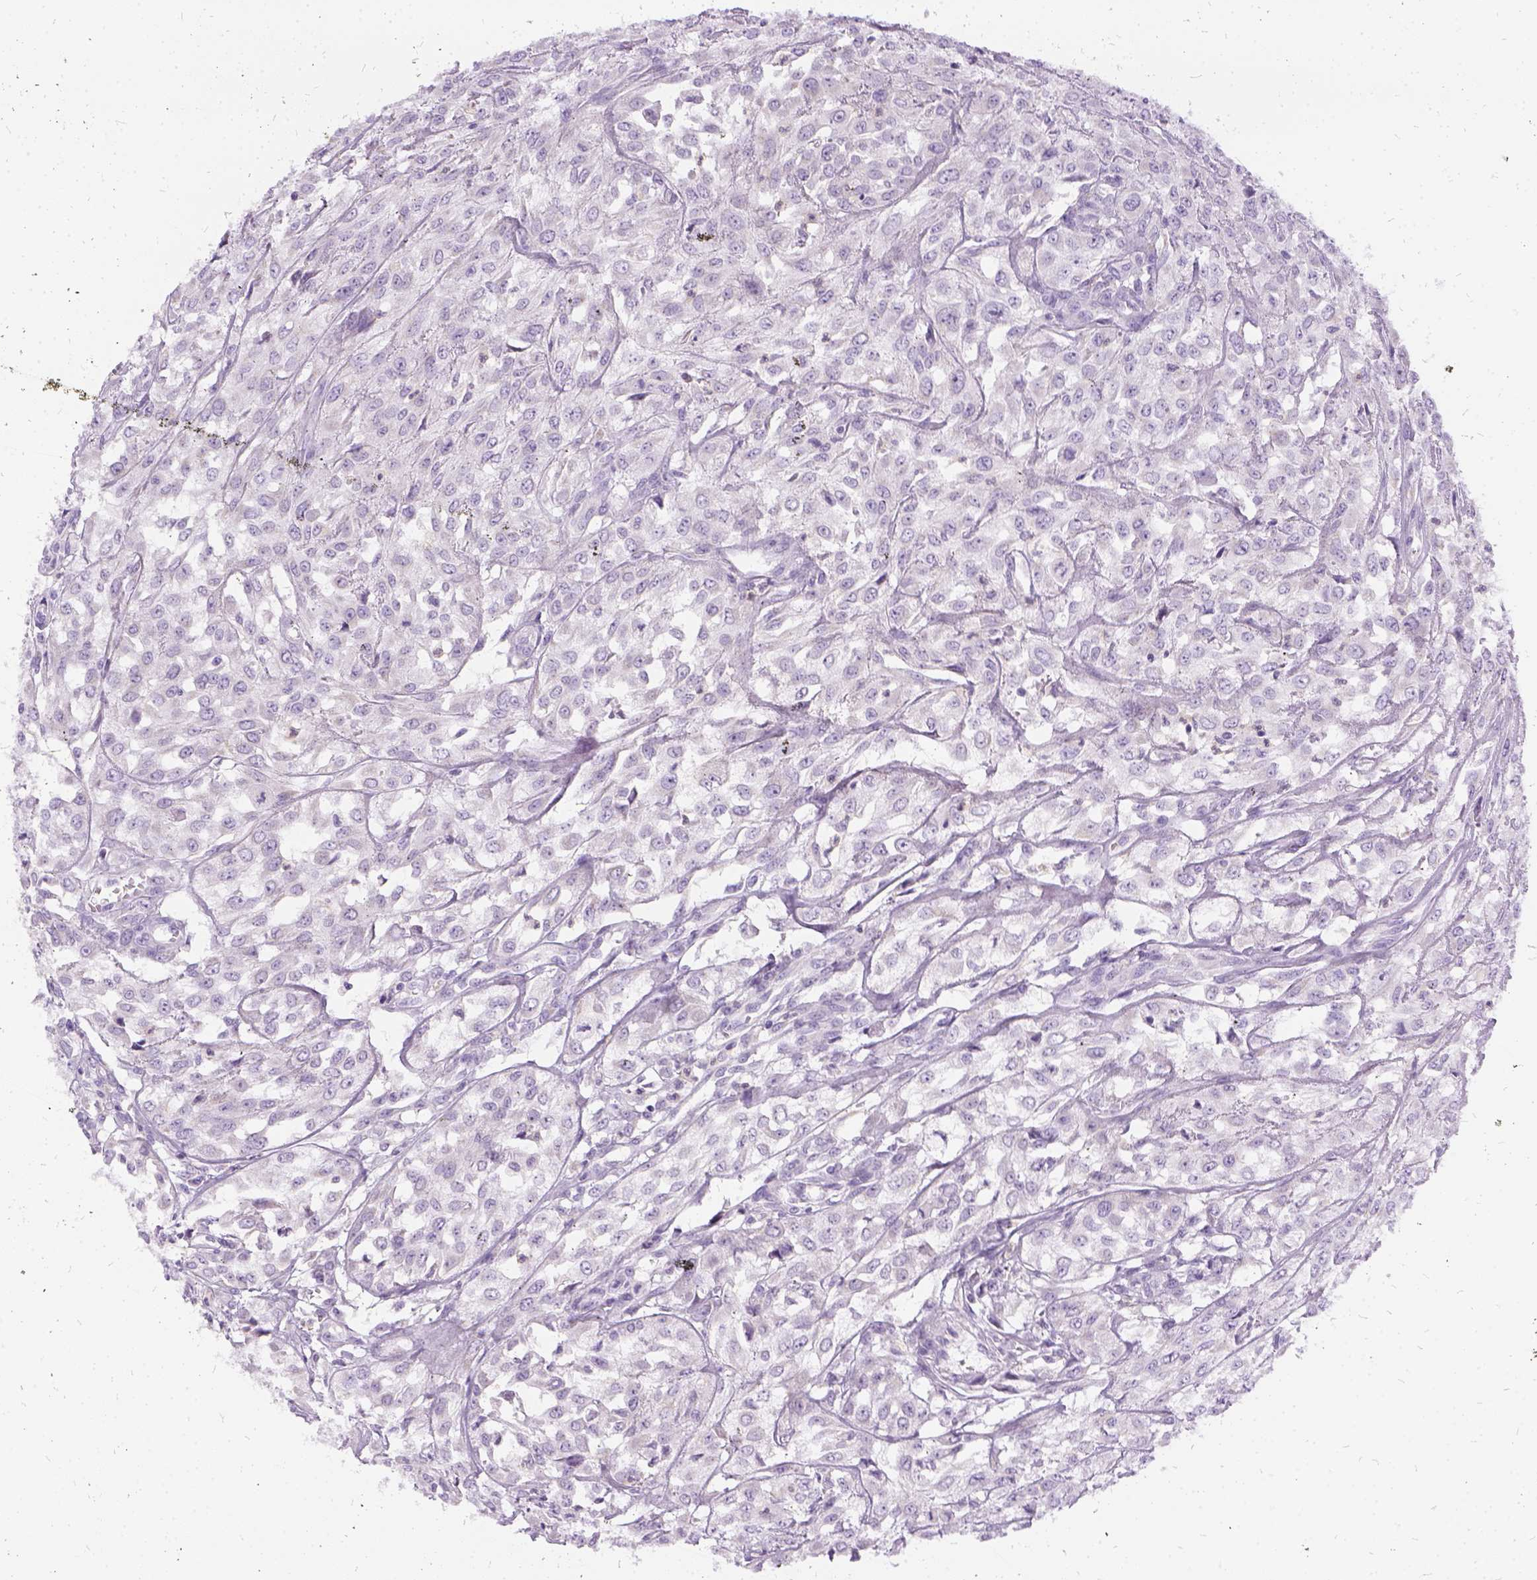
{"staining": {"intensity": "negative", "quantity": "none", "location": "none"}, "tissue": "urothelial cancer", "cell_type": "Tumor cells", "image_type": "cancer", "snomed": [{"axis": "morphology", "description": "Urothelial carcinoma, High grade"}, {"axis": "topography", "description": "Urinary bladder"}], "caption": "Photomicrograph shows no protein expression in tumor cells of high-grade urothelial carcinoma tissue. Brightfield microscopy of immunohistochemistry stained with DAB (brown) and hematoxylin (blue), captured at high magnification.", "gene": "FDX1", "patient": {"sex": "male", "age": 67}}